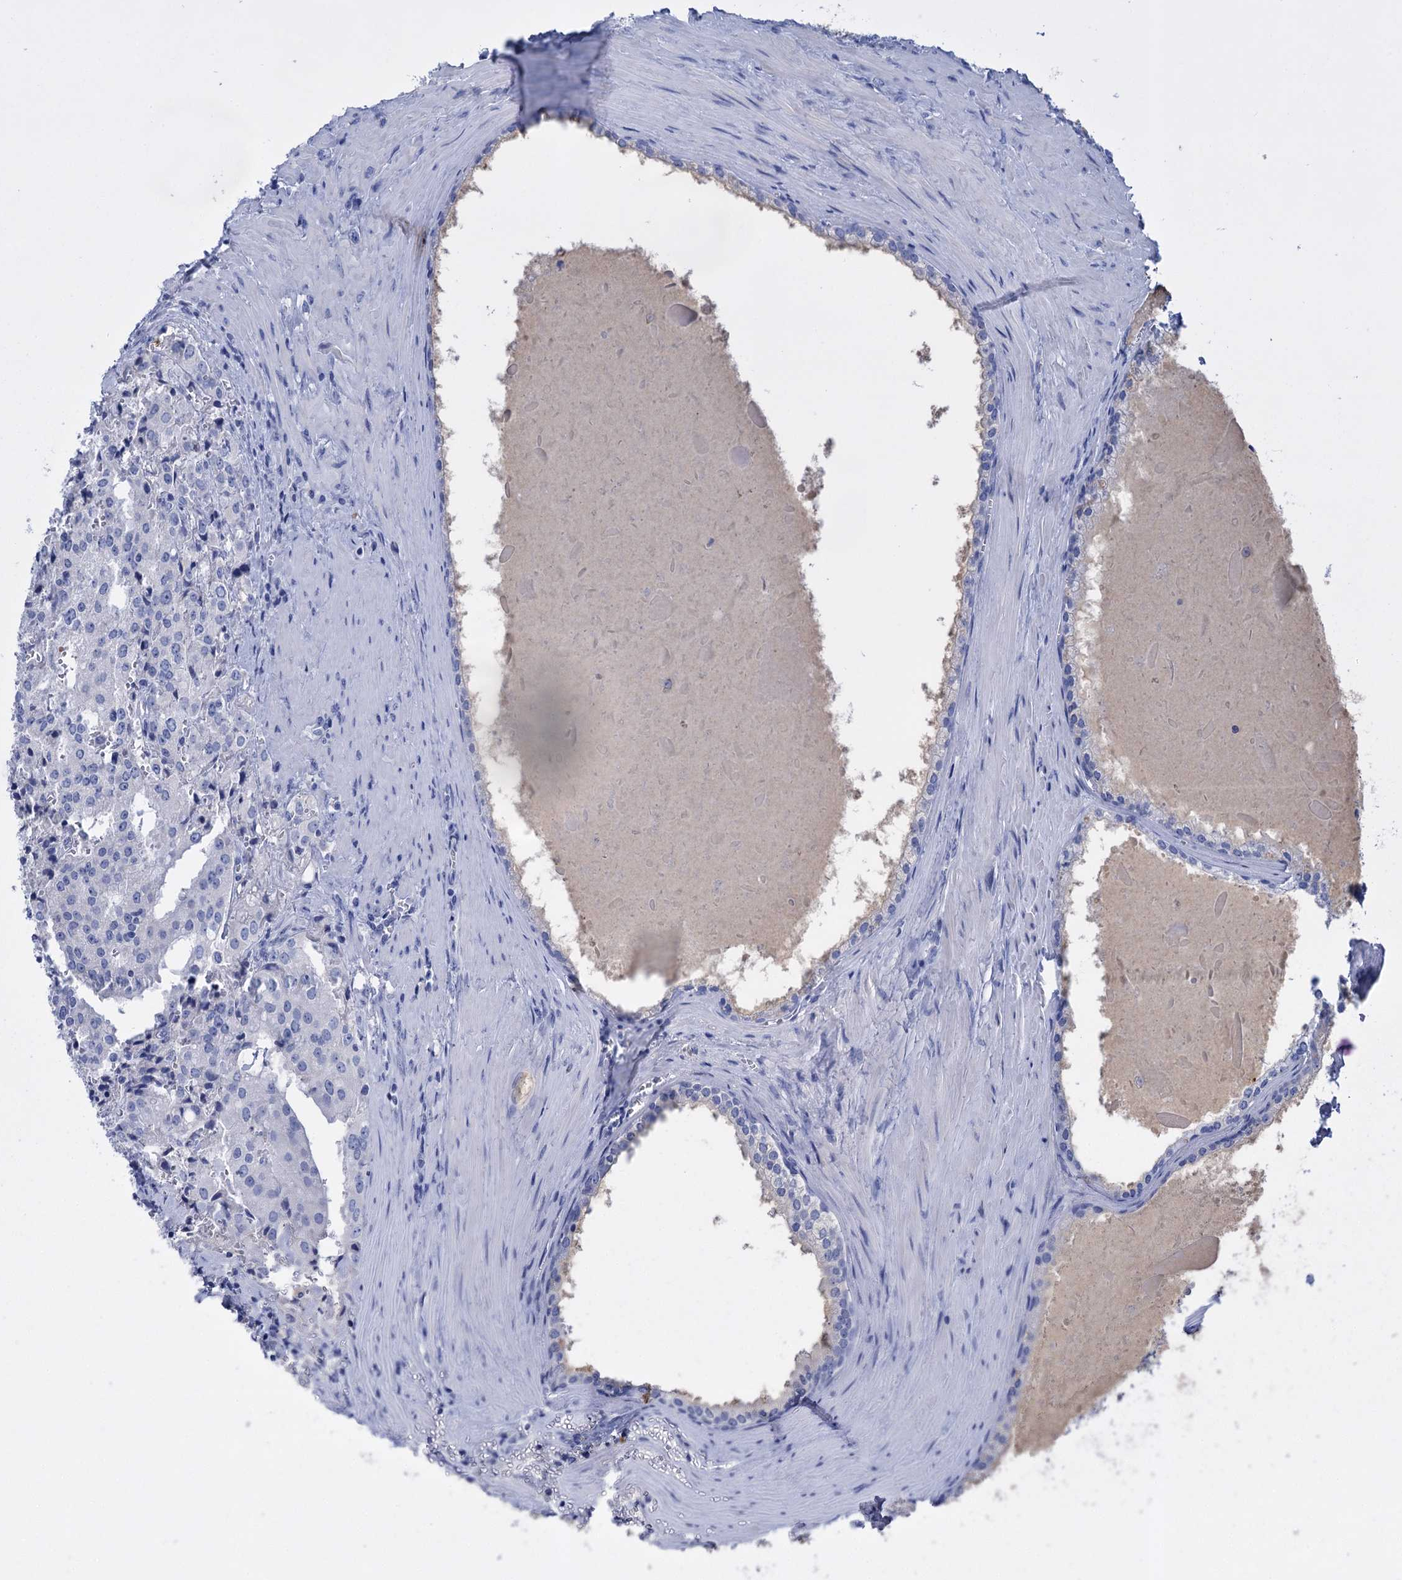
{"staining": {"intensity": "negative", "quantity": "none", "location": "none"}, "tissue": "prostate cancer", "cell_type": "Tumor cells", "image_type": "cancer", "snomed": [{"axis": "morphology", "description": "Adenocarcinoma, High grade"}, {"axis": "topography", "description": "Prostate"}], "caption": "Immunohistochemistry histopathology image of adenocarcinoma (high-grade) (prostate) stained for a protein (brown), which demonstrates no expression in tumor cells. (Stains: DAB immunohistochemistry (IHC) with hematoxylin counter stain, Microscopy: brightfield microscopy at high magnification).", "gene": "FBXW12", "patient": {"sex": "male", "age": 68}}